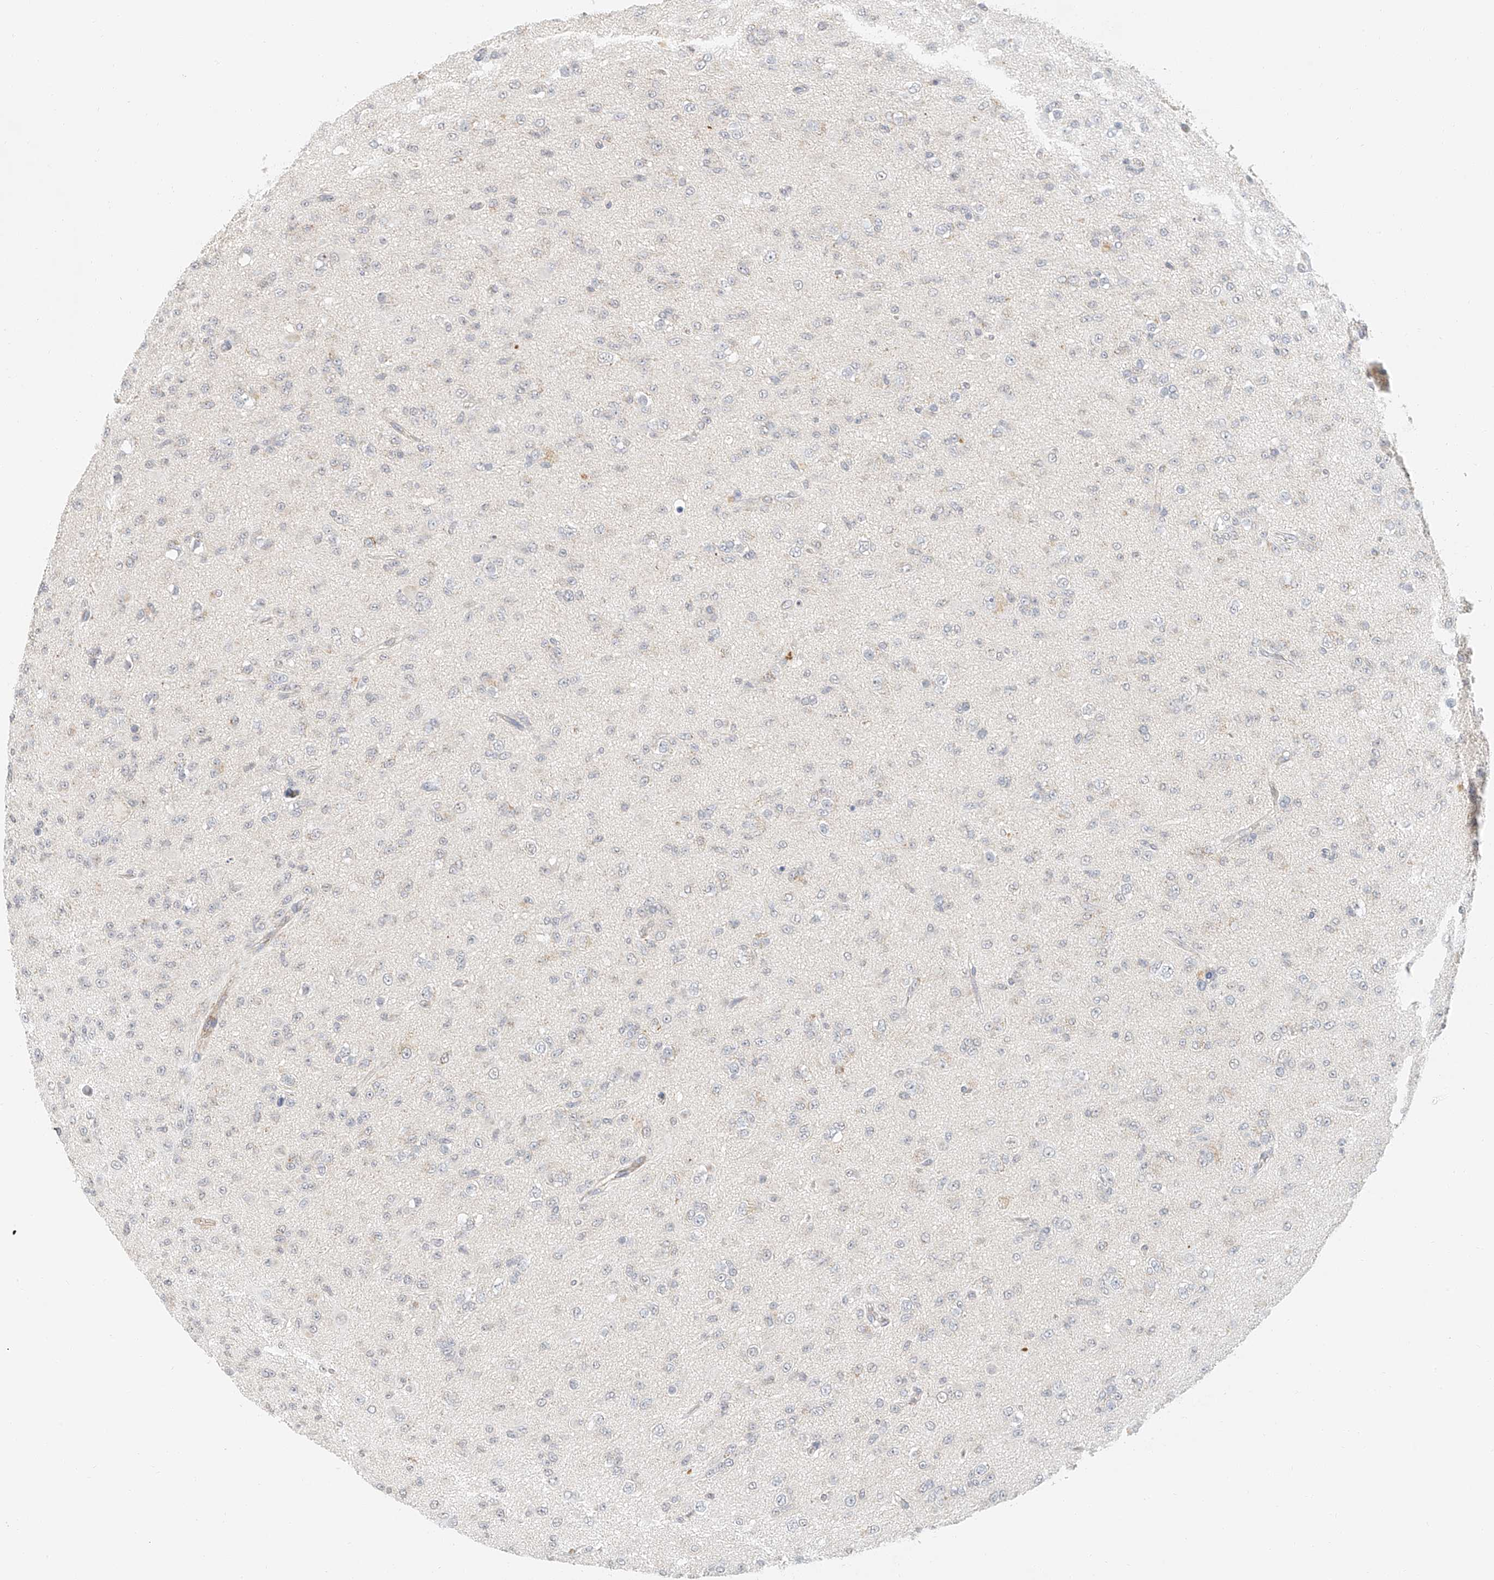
{"staining": {"intensity": "negative", "quantity": "none", "location": "none"}, "tissue": "glioma", "cell_type": "Tumor cells", "image_type": "cancer", "snomed": [{"axis": "morphology", "description": "Glioma, malignant, Low grade"}, {"axis": "topography", "description": "Brain"}], "caption": "Malignant low-grade glioma was stained to show a protein in brown. There is no significant expression in tumor cells.", "gene": "CXorf58", "patient": {"sex": "male", "age": 65}}